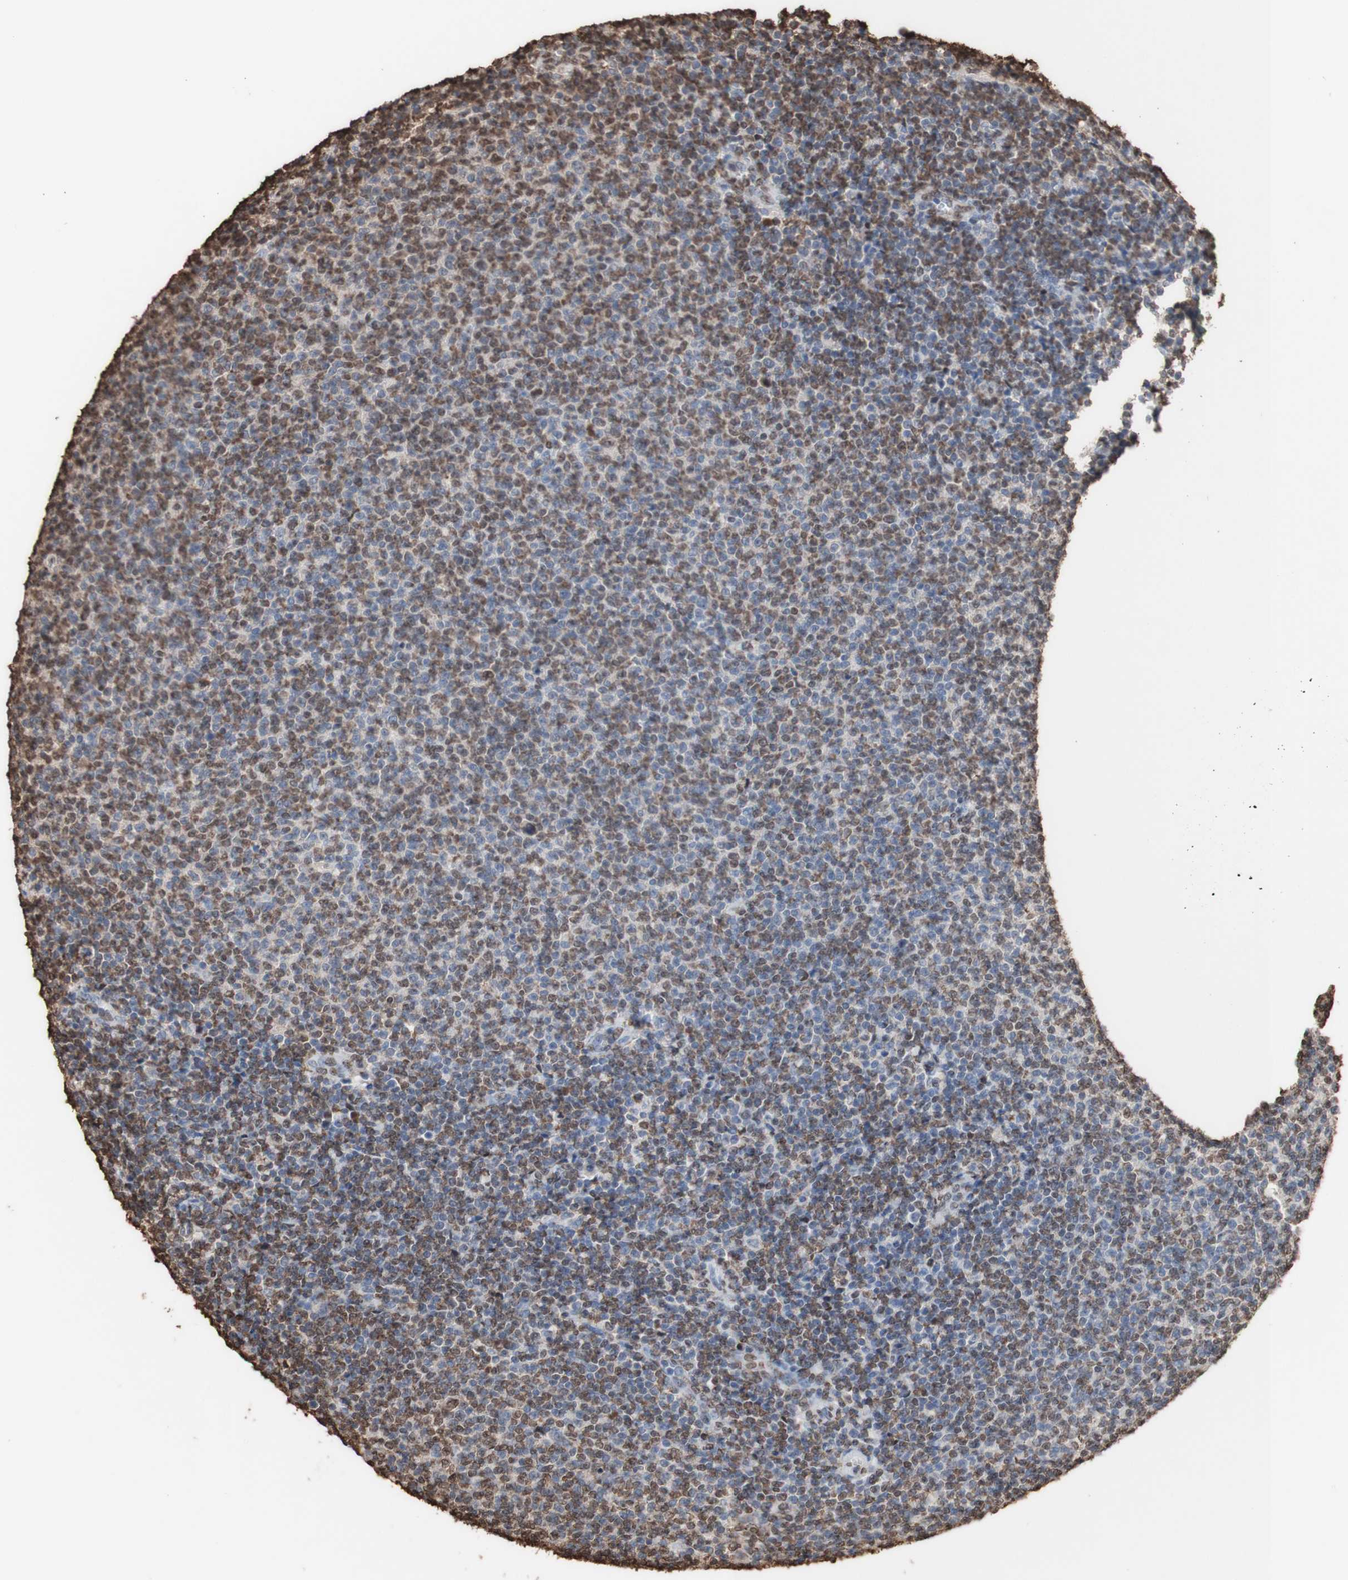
{"staining": {"intensity": "strong", "quantity": "25%-75%", "location": "cytoplasmic/membranous,nuclear"}, "tissue": "lymphoma", "cell_type": "Tumor cells", "image_type": "cancer", "snomed": [{"axis": "morphology", "description": "Malignant lymphoma, non-Hodgkin's type, Low grade"}, {"axis": "topography", "description": "Lymph node"}], "caption": "Immunohistochemistry (IHC) histopathology image of neoplastic tissue: human lymphoma stained using IHC demonstrates high levels of strong protein expression localized specifically in the cytoplasmic/membranous and nuclear of tumor cells, appearing as a cytoplasmic/membranous and nuclear brown color.", "gene": "PIDD1", "patient": {"sex": "male", "age": 66}}